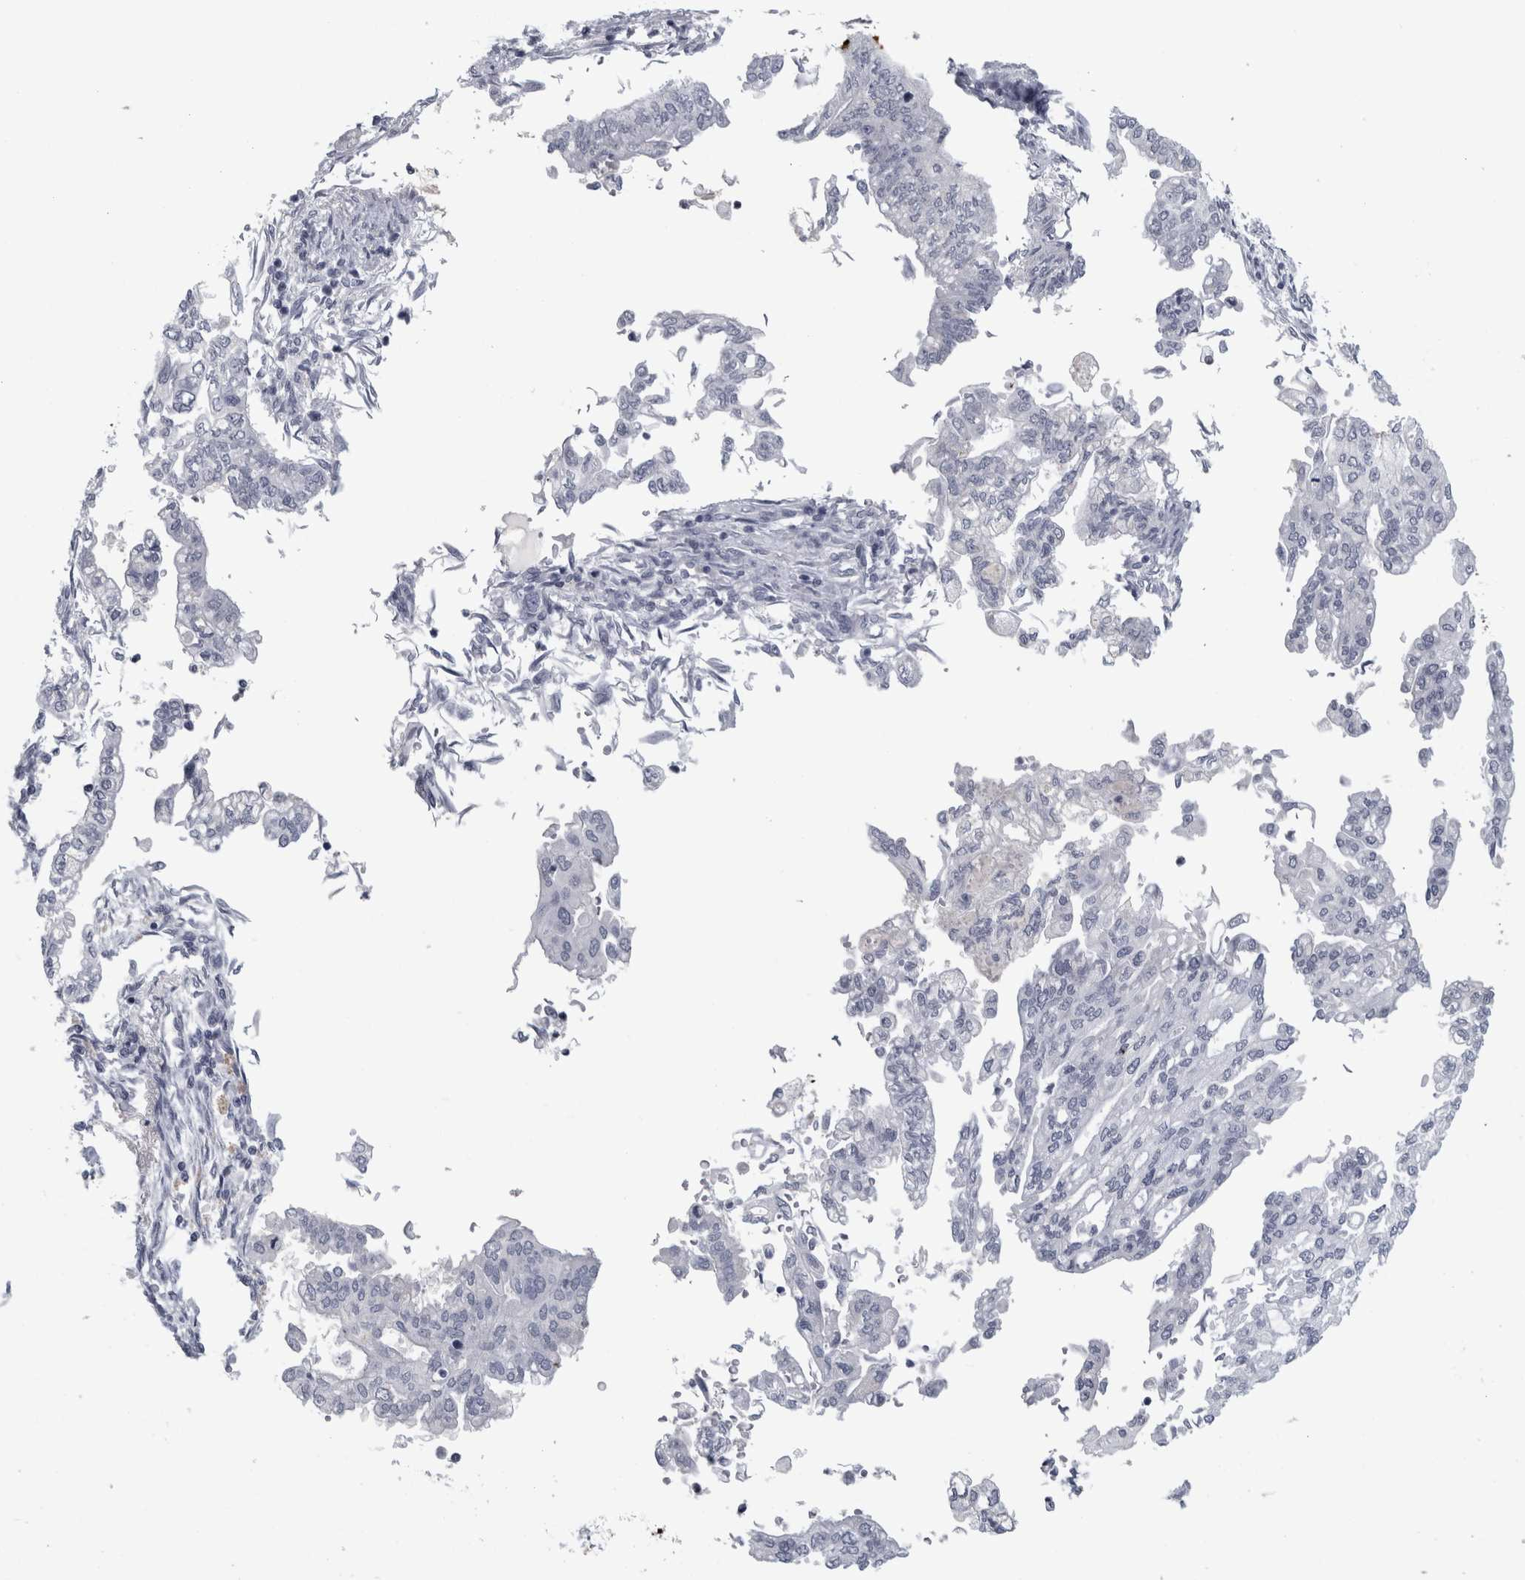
{"staining": {"intensity": "negative", "quantity": "none", "location": "none"}, "tissue": "pancreatic cancer", "cell_type": "Tumor cells", "image_type": "cancer", "snomed": [{"axis": "morphology", "description": "Normal tissue, NOS"}, {"axis": "topography", "description": "Pancreas"}], "caption": "Human pancreatic cancer stained for a protein using immunohistochemistry (IHC) demonstrates no expression in tumor cells.", "gene": "CPE", "patient": {"sex": "male", "age": 42}}